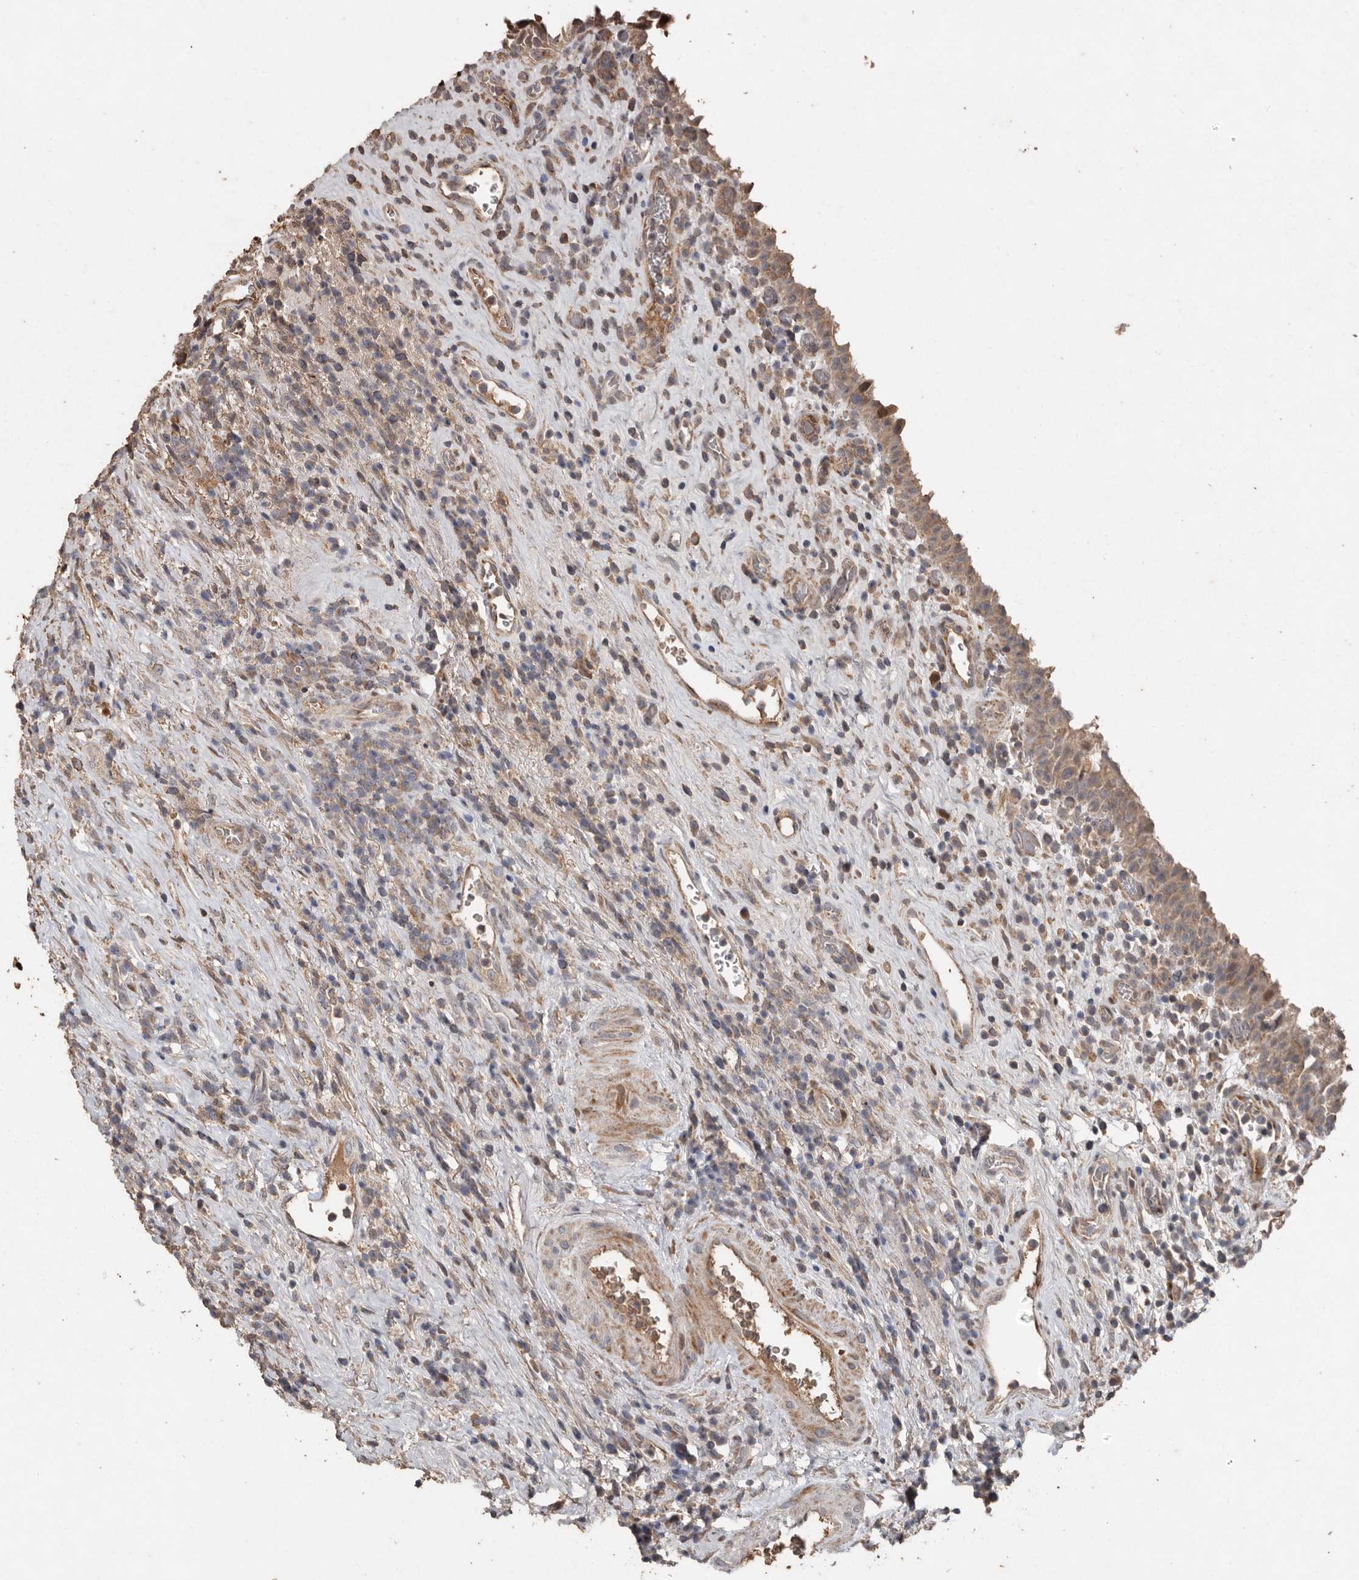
{"staining": {"intensity": "moderate", "quantity": ">75%", "location": "cytoplasmic/membranous,nuclear"}, "tissue": "urinary bladder", "cell_type": "Urothelial cells", "image_type": "normal", "snomed": [{"axis": "morphology", "description": "Normal tissue, NOS"}, {"axis": "morphology", "description": "Inflammation, NOS"}, {"axis": "topography", "description": "Urinary bladder"}], "caption": "Urinary bladder stained with DAB (3,3'-diaminobenzidine) immunohistochemistry (IHC) exhibits medium levels of moderate cytoplasmic/membranous,nuclear expression in about >75% of urothelial cells. (brown staining indicates protein expression, while blue staining denotes nuclei).", "gene": "RANBP17", "patient": {"sex": "female", "age": 75}}